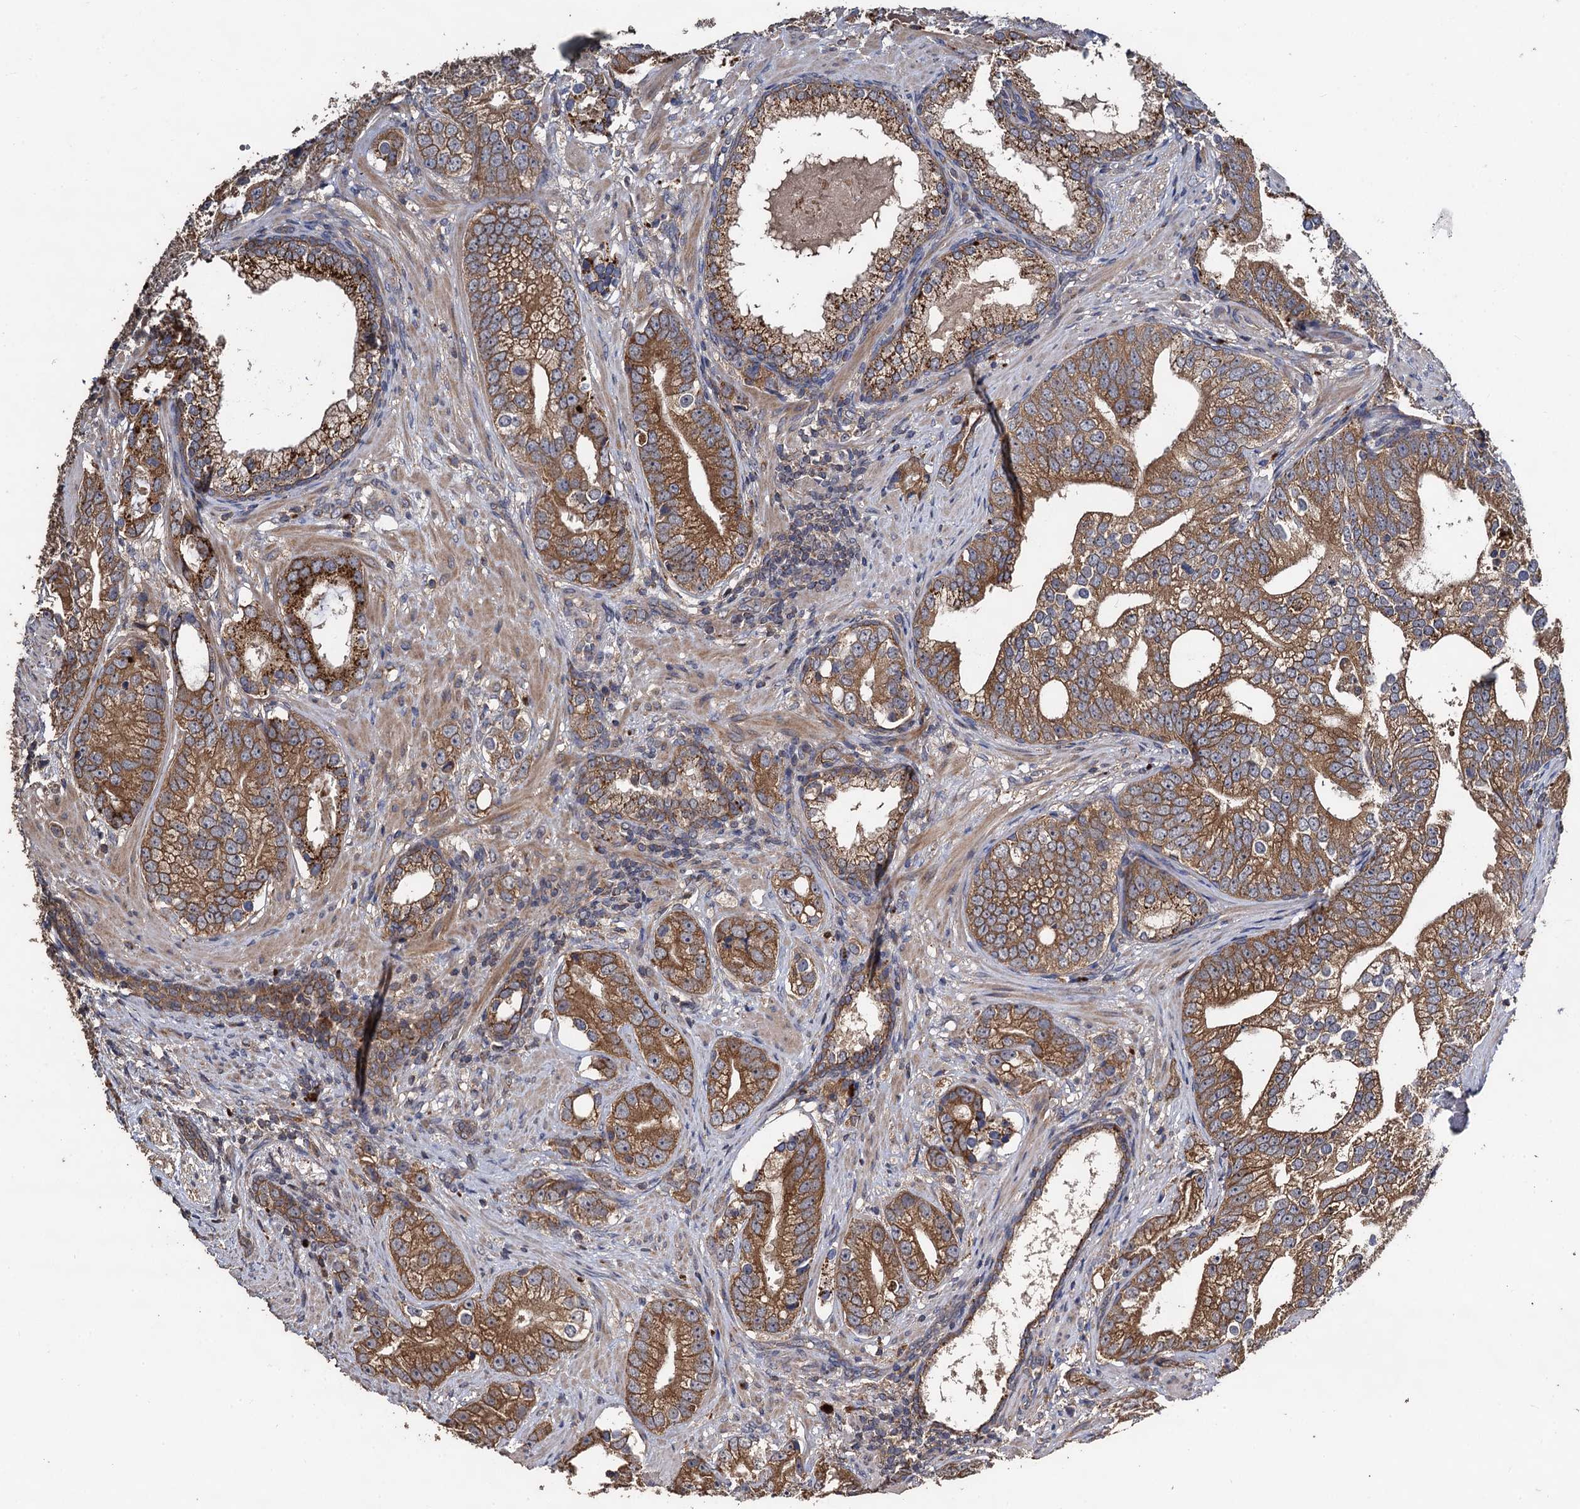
{"staining": {"intensity": "moderate", "quantity": ">75%", "location": "cytoplasmic/membranous"}, "tissue": "prostate cancer", "cell_type": "Tumor cells", "image_type": "cancer", "snomed": [{"axis": "morphology", "description": "Adenocarcinoma, High grade"}, {"axis": "topography", "description": "Prostate"}], "caption": "A micrograph of human prostate adenocarcinoma (high-grade) stained for a protein exhibits moderate cytoplasmic/membranous brown staining in tumor cells.", "gene": "PPTC7", "patient": {"sex": "male", "age": 75}}